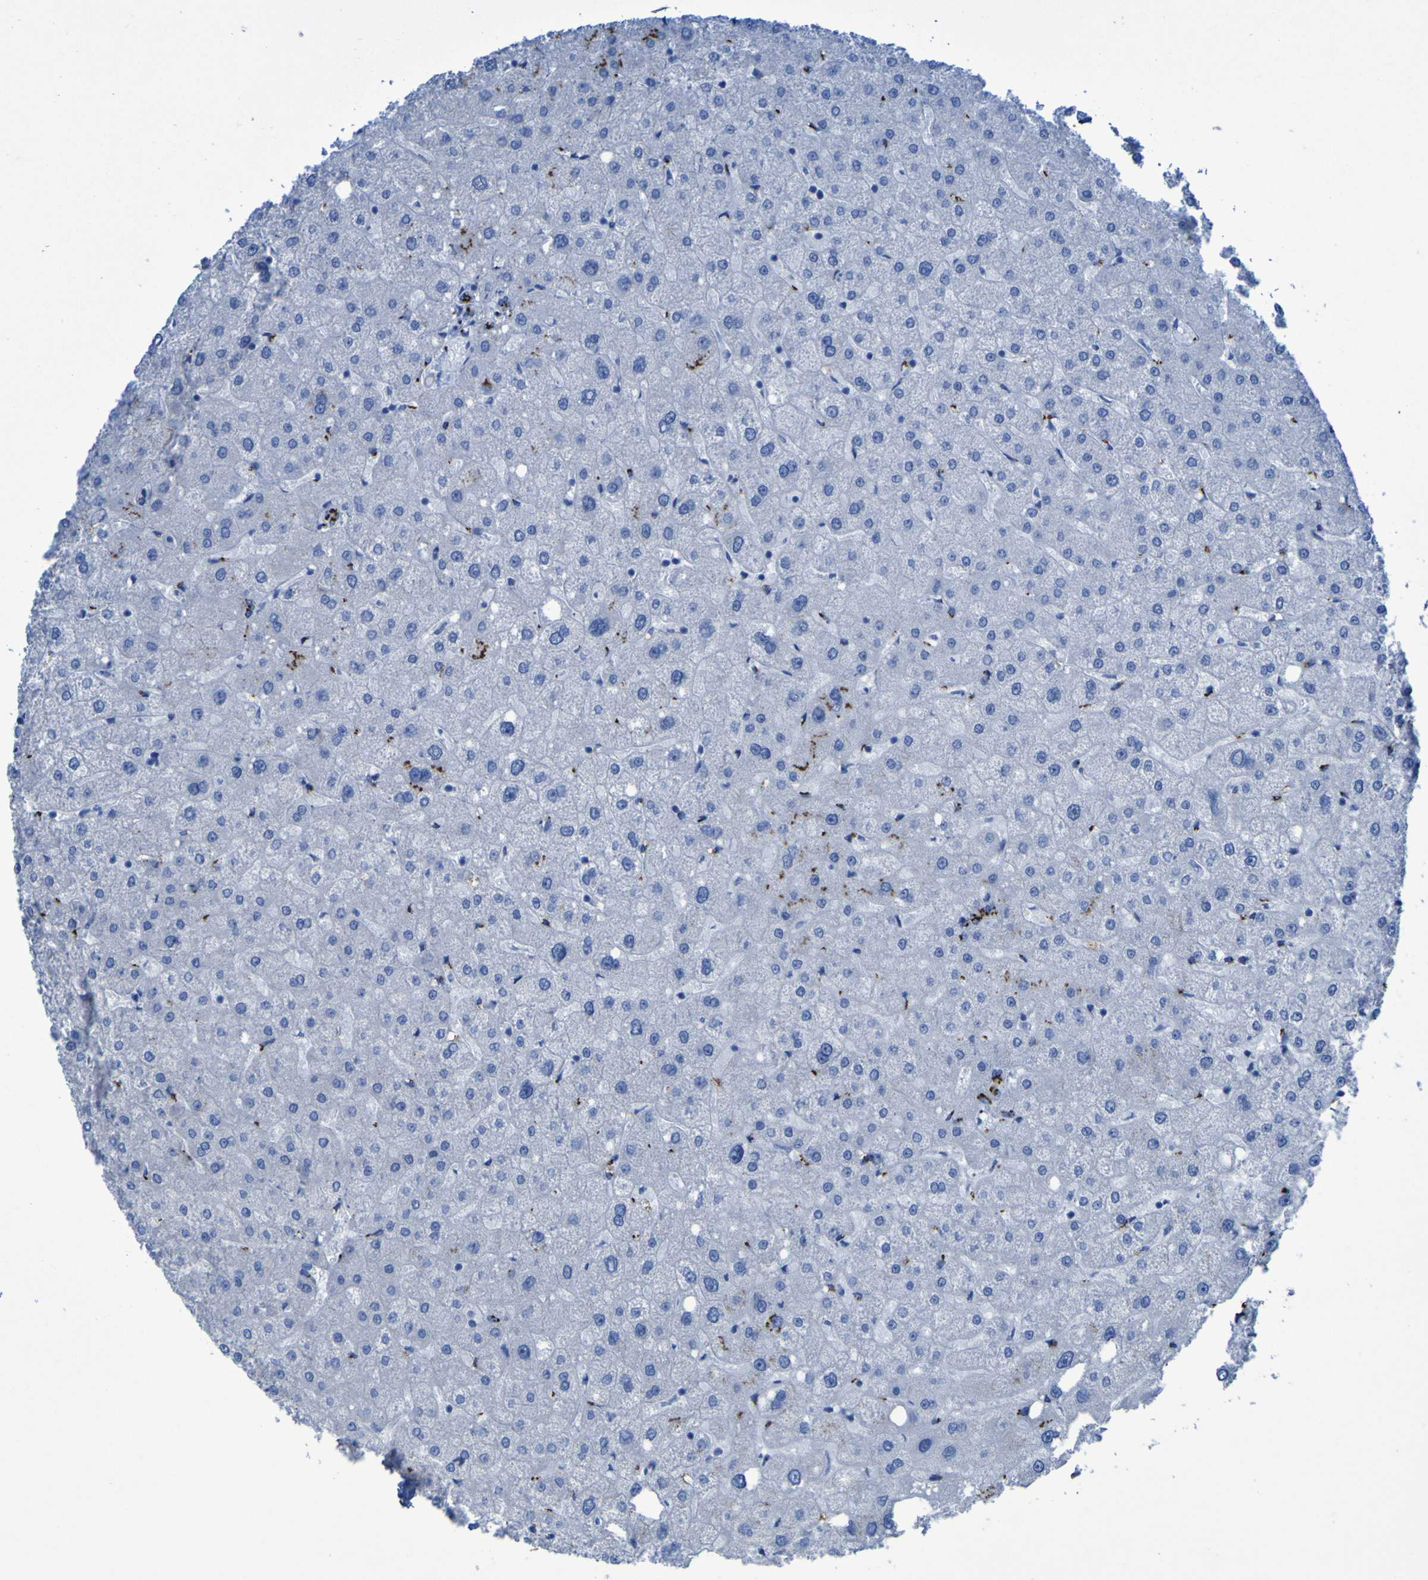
{"staining": {"intensity": "strong", "quantity": ">75%", "location": "cytoplasmic/membranous"}, "tissue": "liver", "cell_type": "Cholangiocytes", "image_type": "normal", "snomed": [{"axis": "morphology", "description": "Normal tissue, NOS"}, {"axis": "topography", "description": "Liver"}], "caption": "Cholangiocytes display strong cytoplasmic/membranous expression in about >75% of cells in benign liver.", "gene": "GOLM1", "patient": {"sex": "male", "age": 73}}